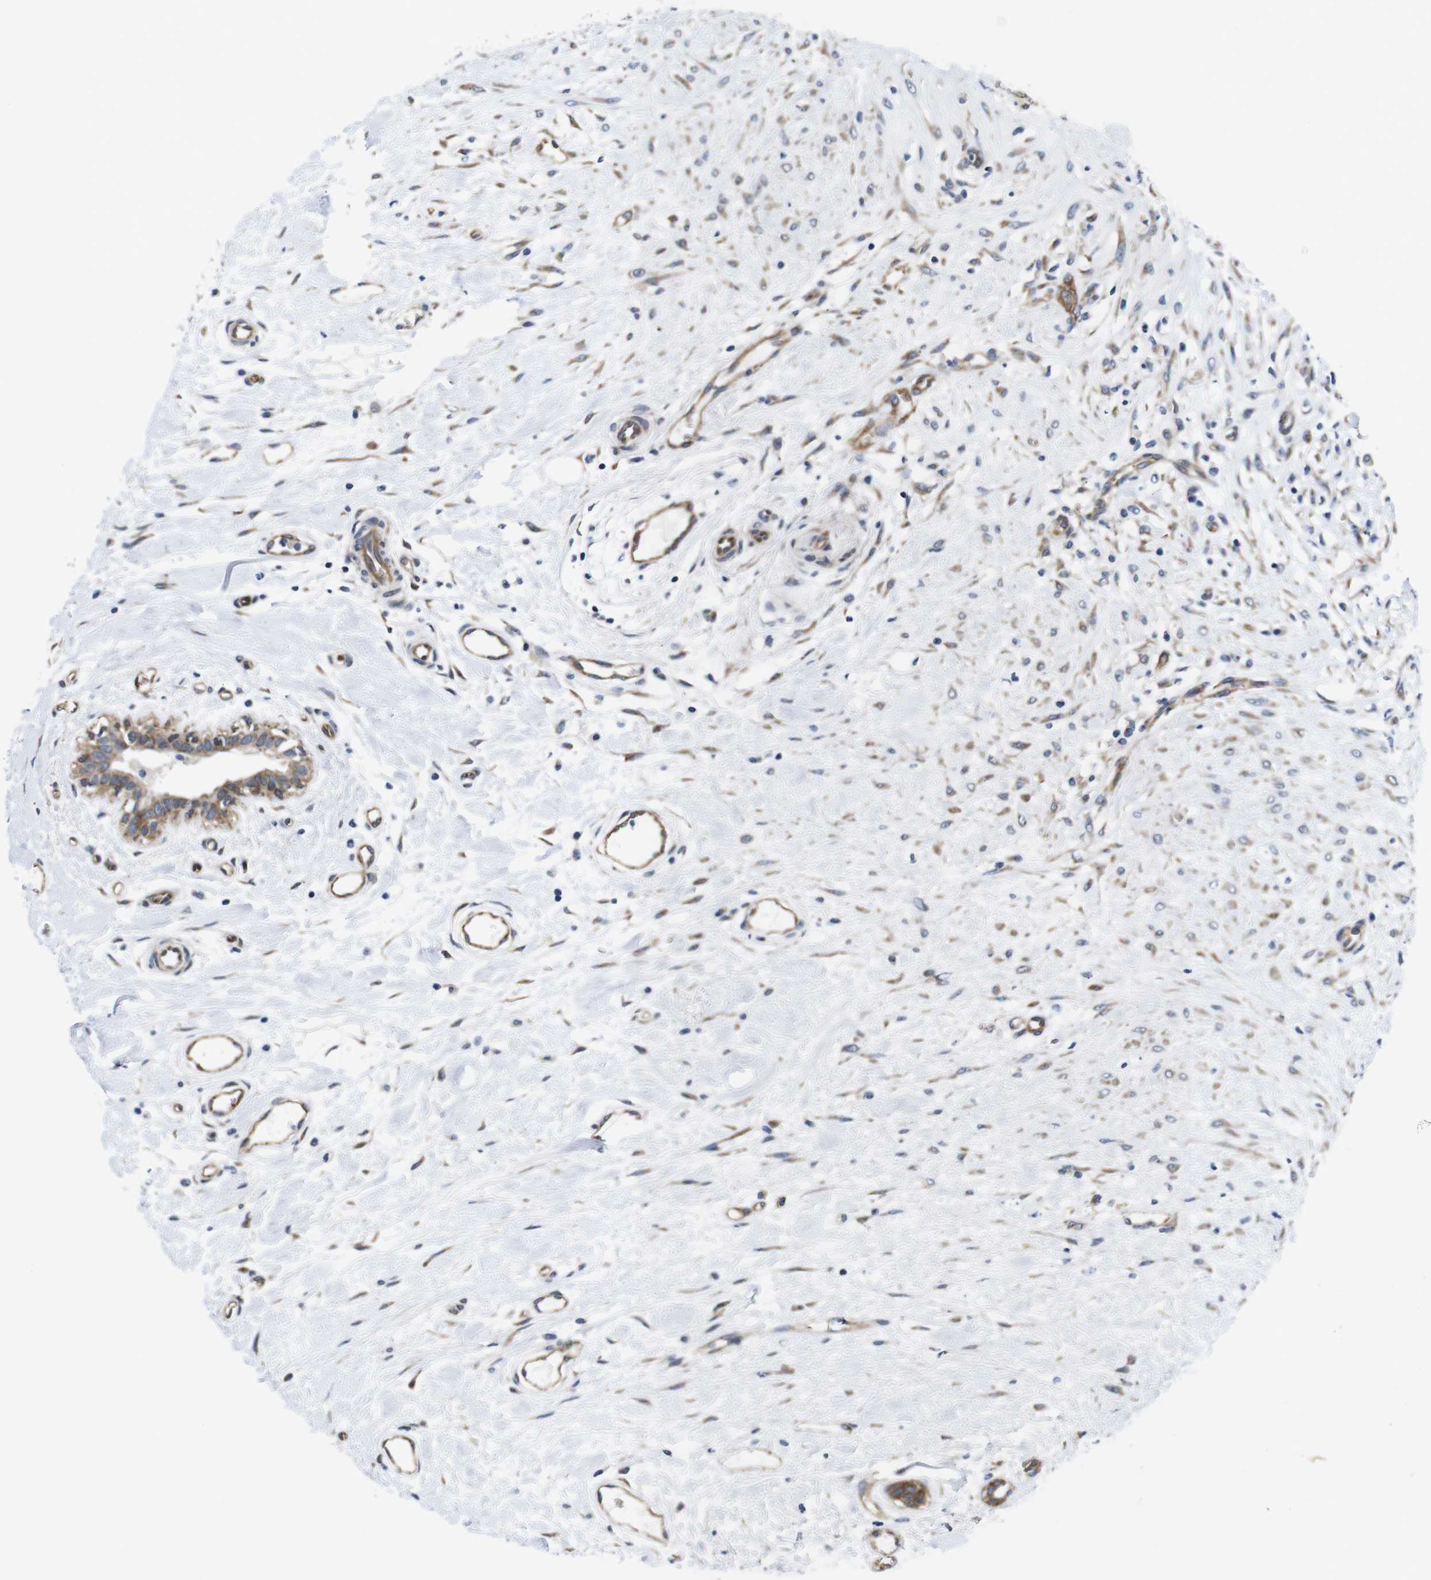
{"staining": {"intensity": "moderate", "quantity": ">75%", "location": "cytoplasmic/membranous"}, "tissue": "breast cancer", "cell_type": "Tumor cells", "image_type": "cancer", "snomed": [{"axis": "morphology", "description": "Duct carcinoma"}, {"axis": "topography", "description": "Breast"}], "caption": "An image of intraductal carcinoma (breast) stained for a protein demonstrates moderate cytoplasmic/membranous brown staining in tumor cells.", "gene": "SOCS3", "patient": {"sex": "female", "age": 40}}